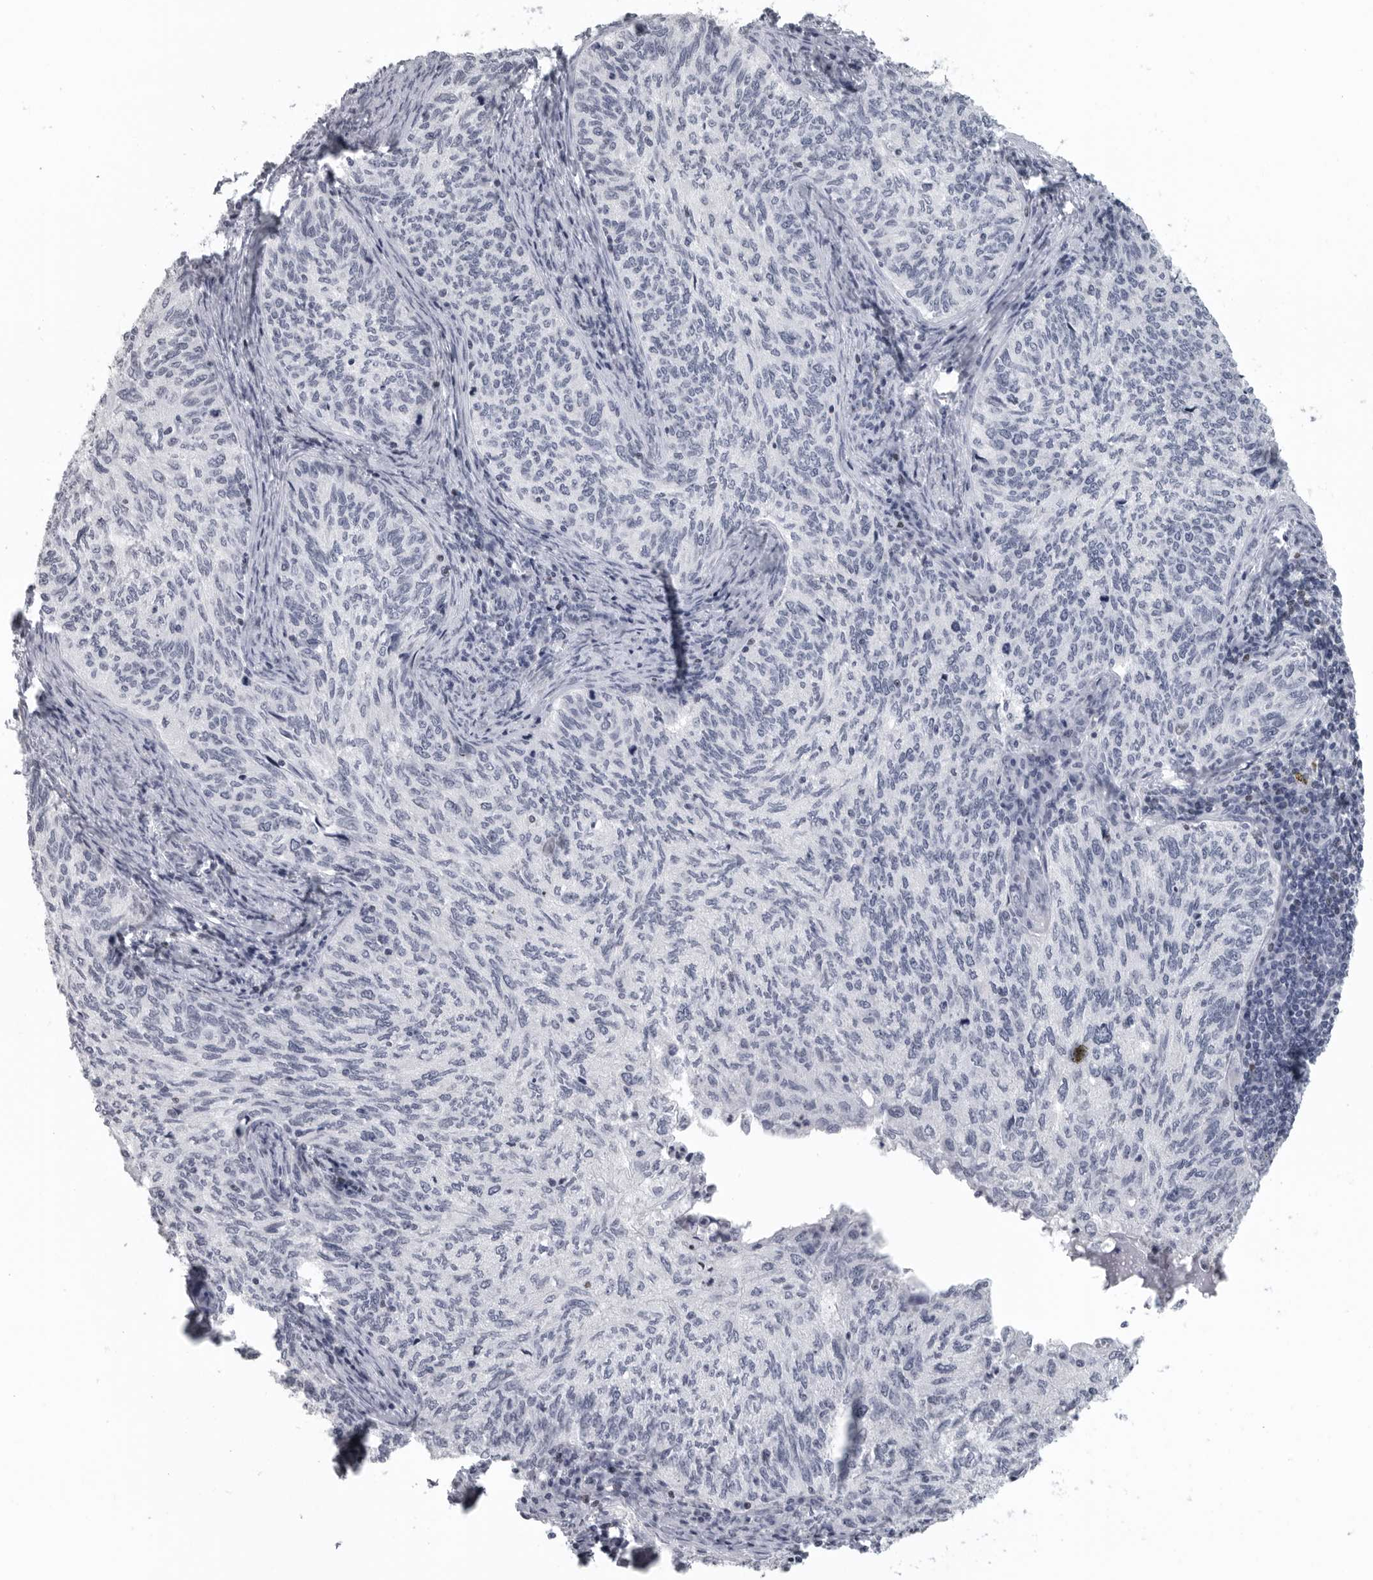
{"staining": {"intensity": "negative", "quantity": "none", "location": "none"}, "tissue": "cervical cancer", "cell_type": "Tumor cells", "image_type": "cancer", "snomed": [{"axis": "morphology", "description": "Squamous cell carcinoma, NOS"}, {"axis": "topography", "description": "Cervix"}], "caption": "Squamous cell carcinoma (cervical) was stained to show a protein in brown. There is no significant expression in tumor cells. (DAB (3,3'-diaminobenzidine) IHC visualized using brightfield microscopy, high magnification).", "gene": "SATB2", "patient": {"sex": "female", "age": 30}}